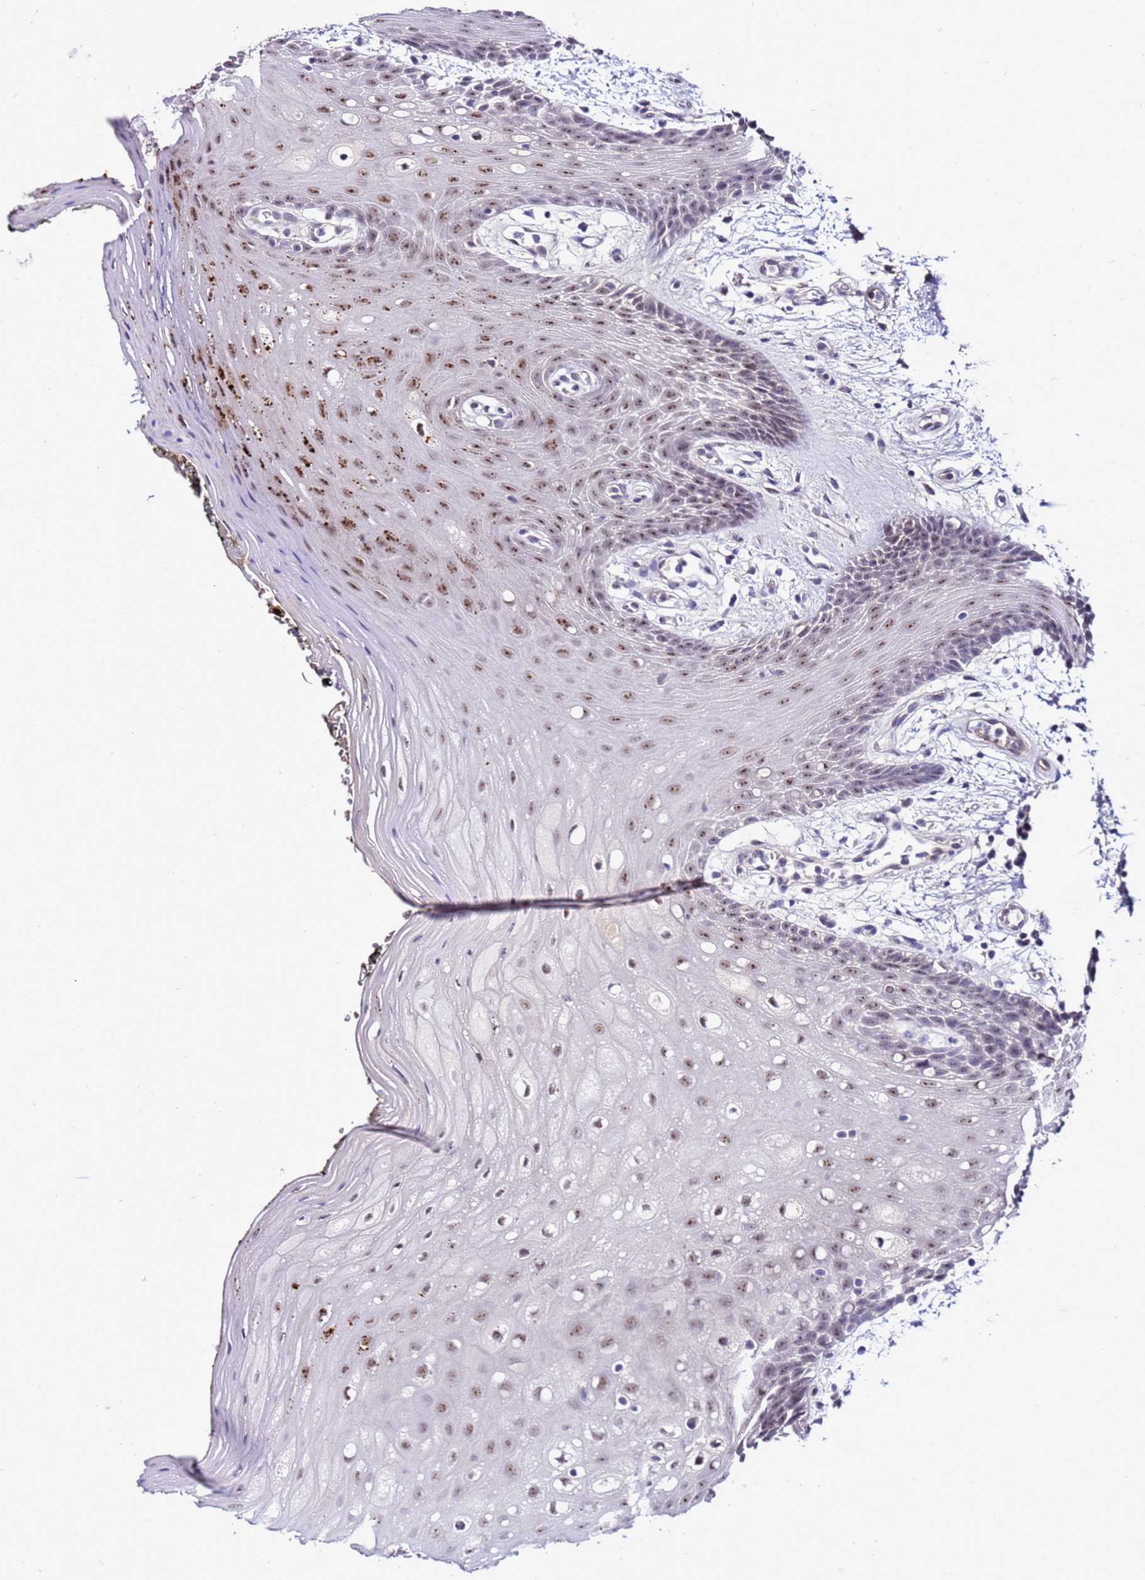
{"staining": {"intensity": "moderate", "quantity": "<25%", "location": "nuclear"}, "tissue": "oral mucosa", "cell_type": "Squamous epithelial cells", "image_type": "normal", "snomed": [{"axis": "morphology", "description": "Normal tissue, NOS"}, {"axis": "topography", "description": "Oral tissue"}, {"axis": "topography", "description": "Tounge, NOS"}], "caption": "Squamous epithelial cells display low levels of moderate nuclear positivity in approximately <25% of cells in normal human oral mucosa. Using DAB (brown) and hematoxylin (blue) stains, captured at high magnification using brightfield microscopy.", "gene": "C19orf47", "patient": {"sex": "female", "age": 59}}